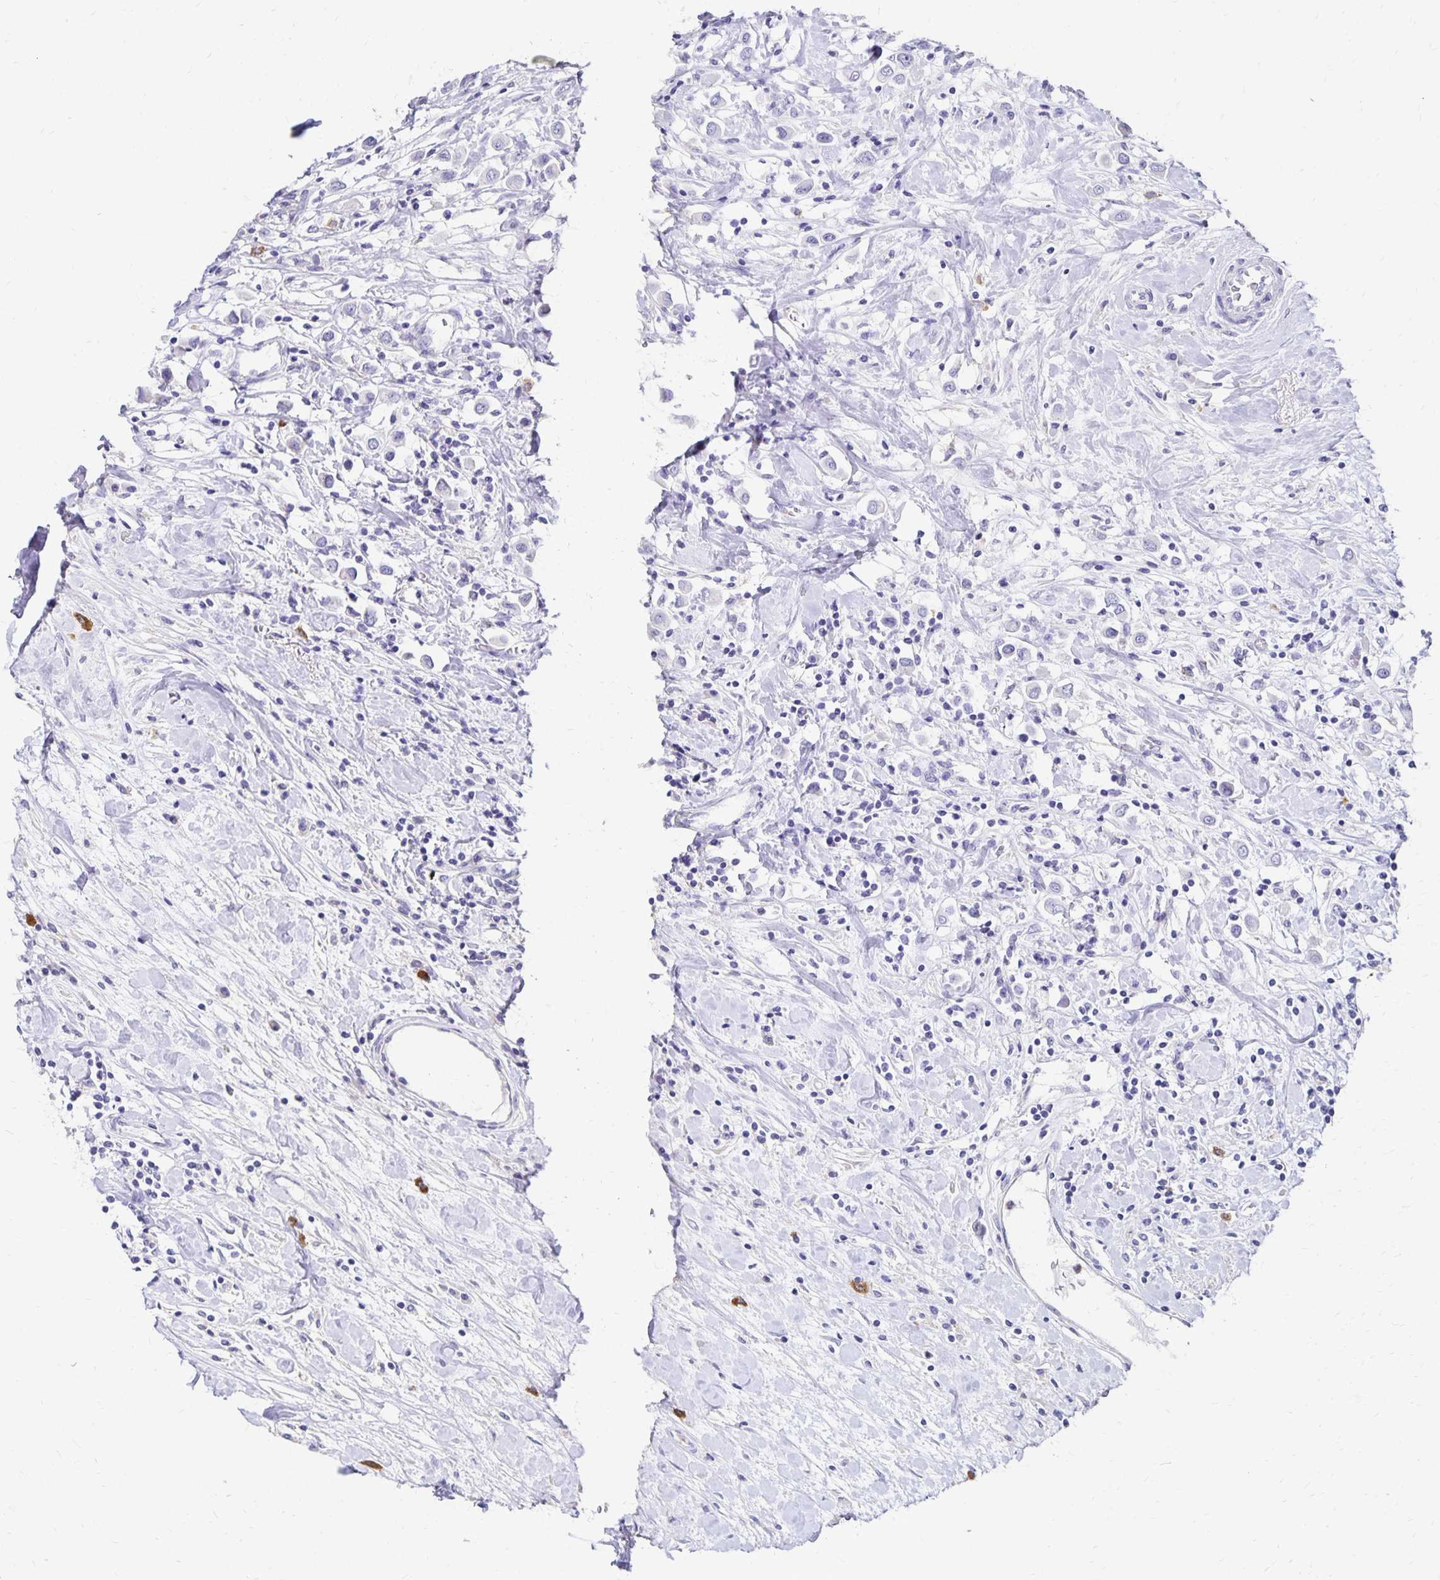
{"staining": {"intensity": "negative", "quantity": "none", "location": "none"}, "tissue": "breast cancer", "cell_type": "Tumor cells", "image_type": "cancer", "snomed": [{"axis": "morphology", "description": "Duct carcinoma"}, {"axis": "topography", "description": "Breast"}], "caption": "IHC histopathology image of human breast intraductal carcinoma stained for a protein (brown), which exhibits no positivity in tumor cells.", "gene": "DYNLT4", "patient": {"sex": "female", "age": 61}}